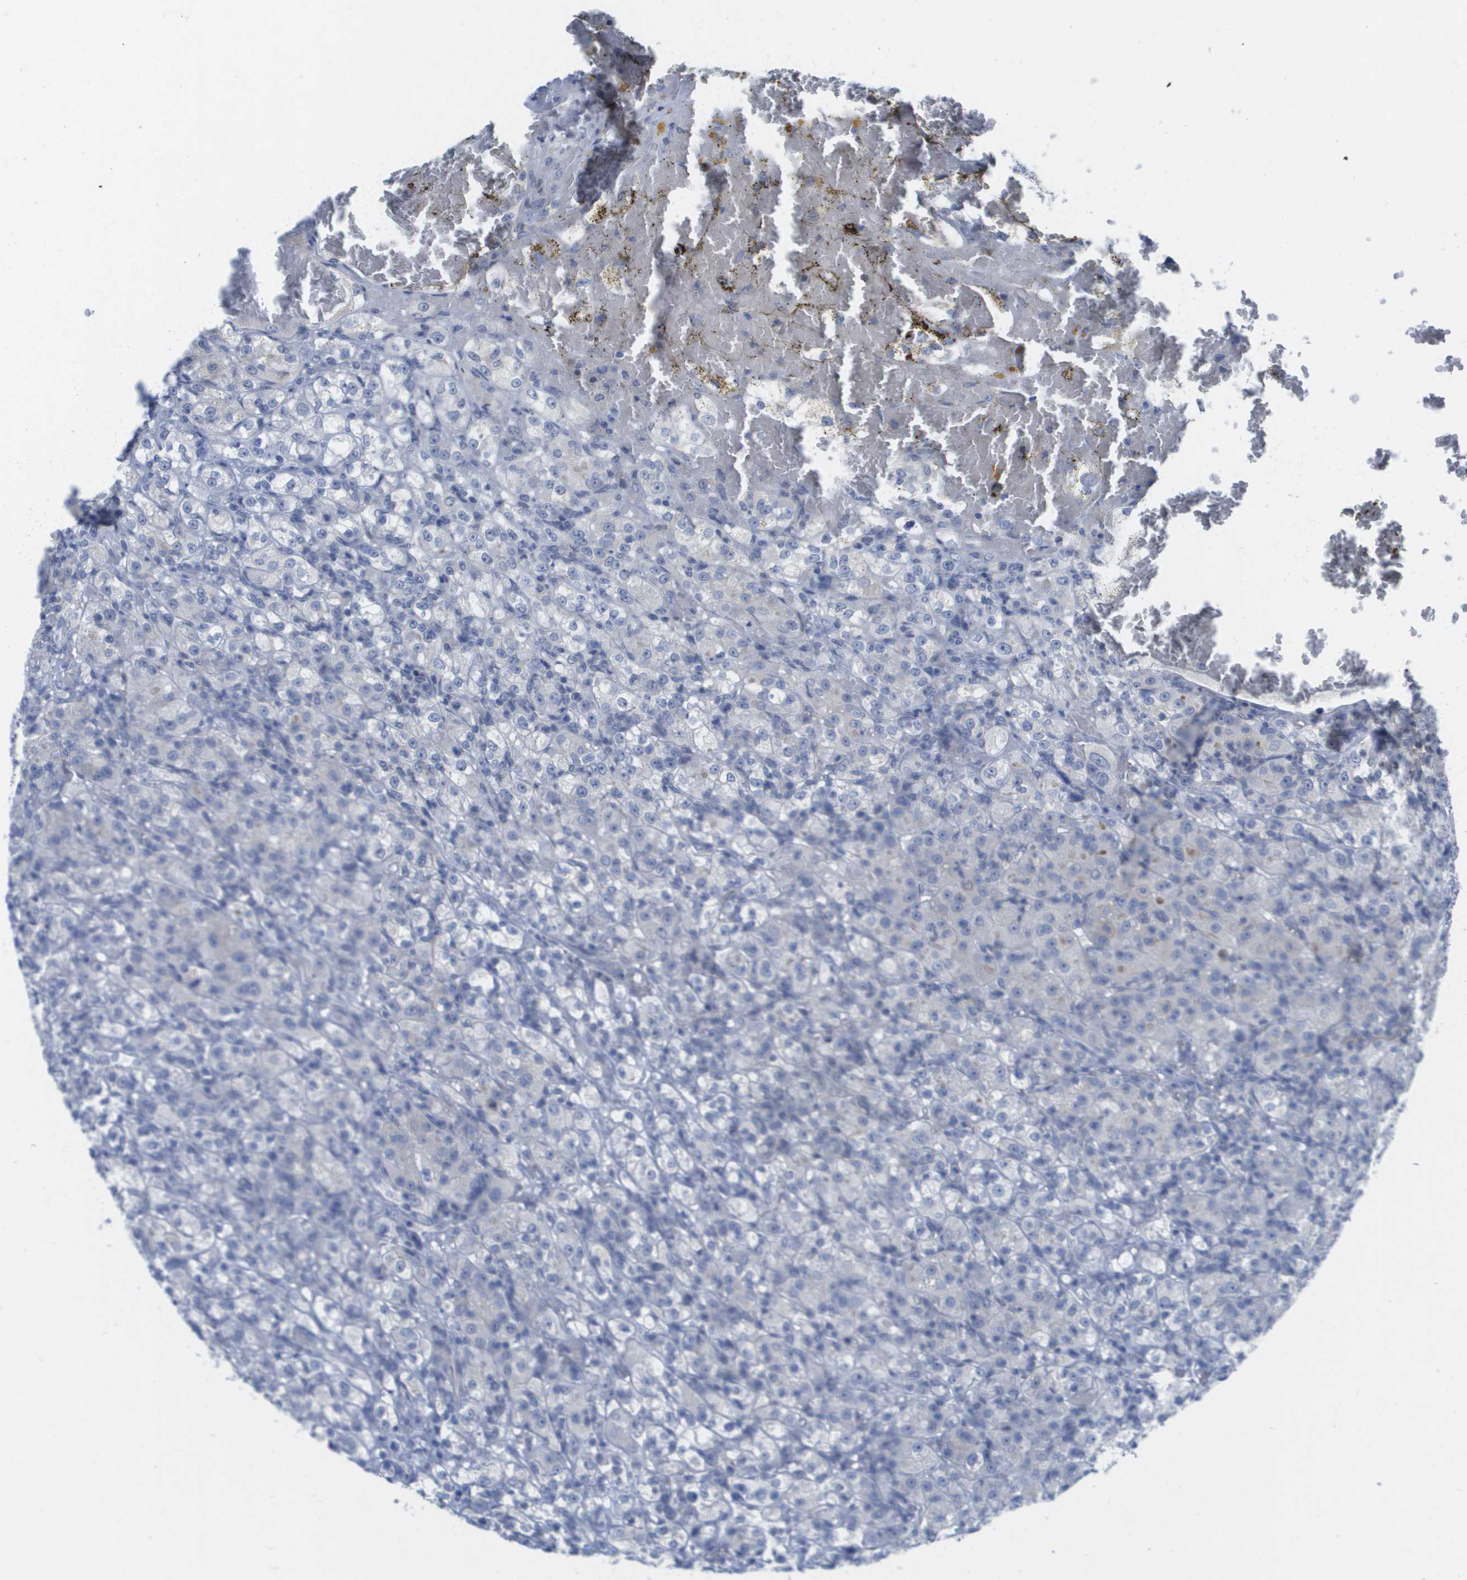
{"staining": {"intensity": "negative", "quantity": "none", "location": "none"}, "tissue": "renal cancer", "cell_type": "Tumor cells", "image_type": "cancer", "snomed": [{"axis": "morphology", "description": "Normal tissue, NOS"}, {"axis": "morphology", "description": "Adenocarcinoma, NOS"}, {"axis": "topography", "description": "Kidney"}], "caption": "IHC of renal cancer demonstrates no expression in tumor cells. (Brightfield microscopy of DAB immunohistochemistry at high magnification).", "gene": "PDE4A", "patient": {"sex": "male", "age": 61}}